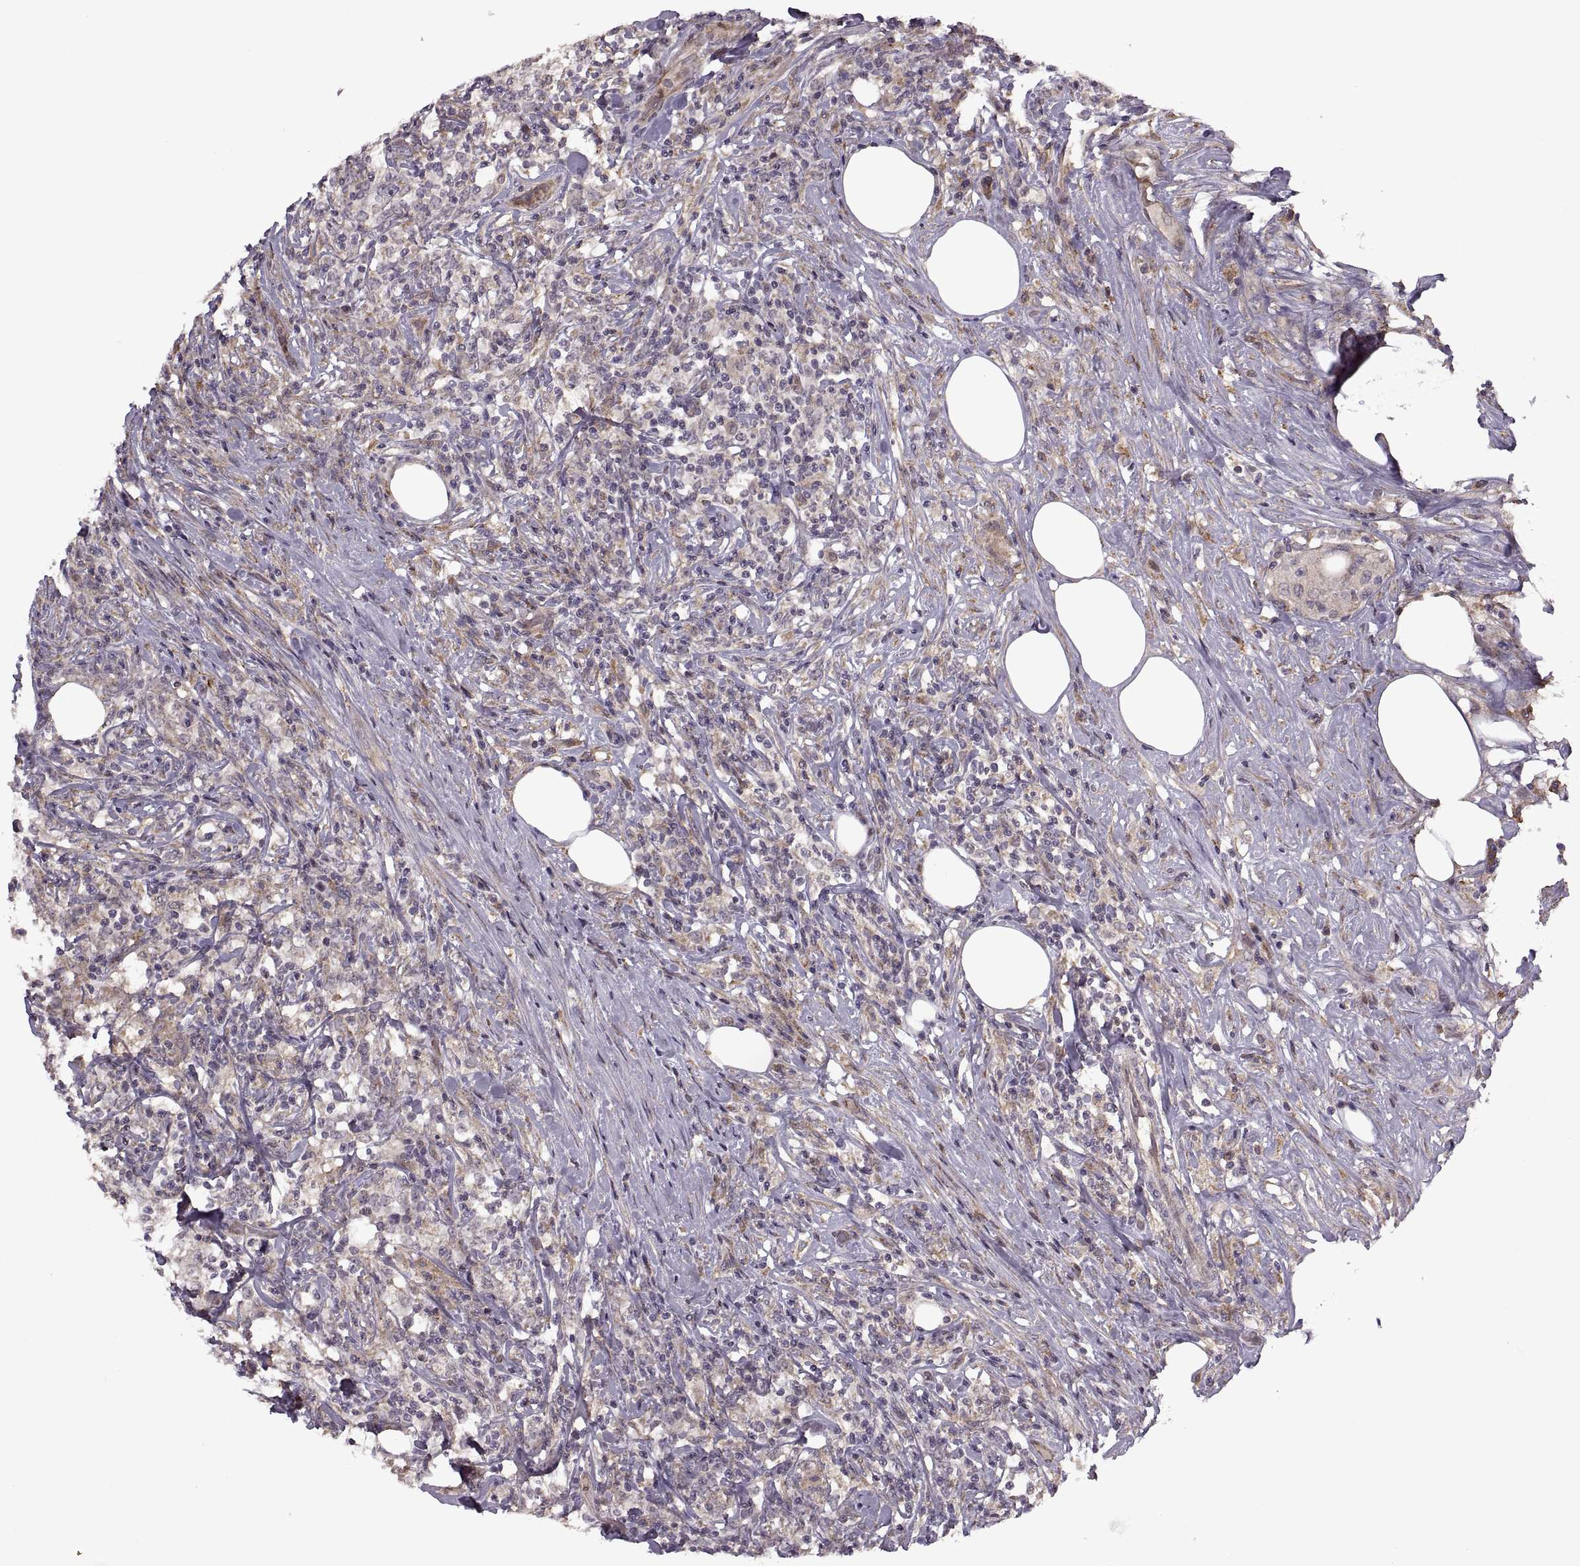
{"staining": {"intensity": "negative", "quantity": "none", "location": "none"}, "tissue": "lymphoma", "cell_type": "Tumor cells", "image_type": "cancer", "snomed": [{"axis": "morphology", "description": "Malignant lymphoma, non-Hodgkin's type, High grade"}, {"axis": "topography", "description": "Lymph node"}], "caption": "Micrograph shows no protein expression in tumor cells of lymphoma tissue.", "gene": "PIERCE1", "patient": {"sex": "female", "age": 84}}